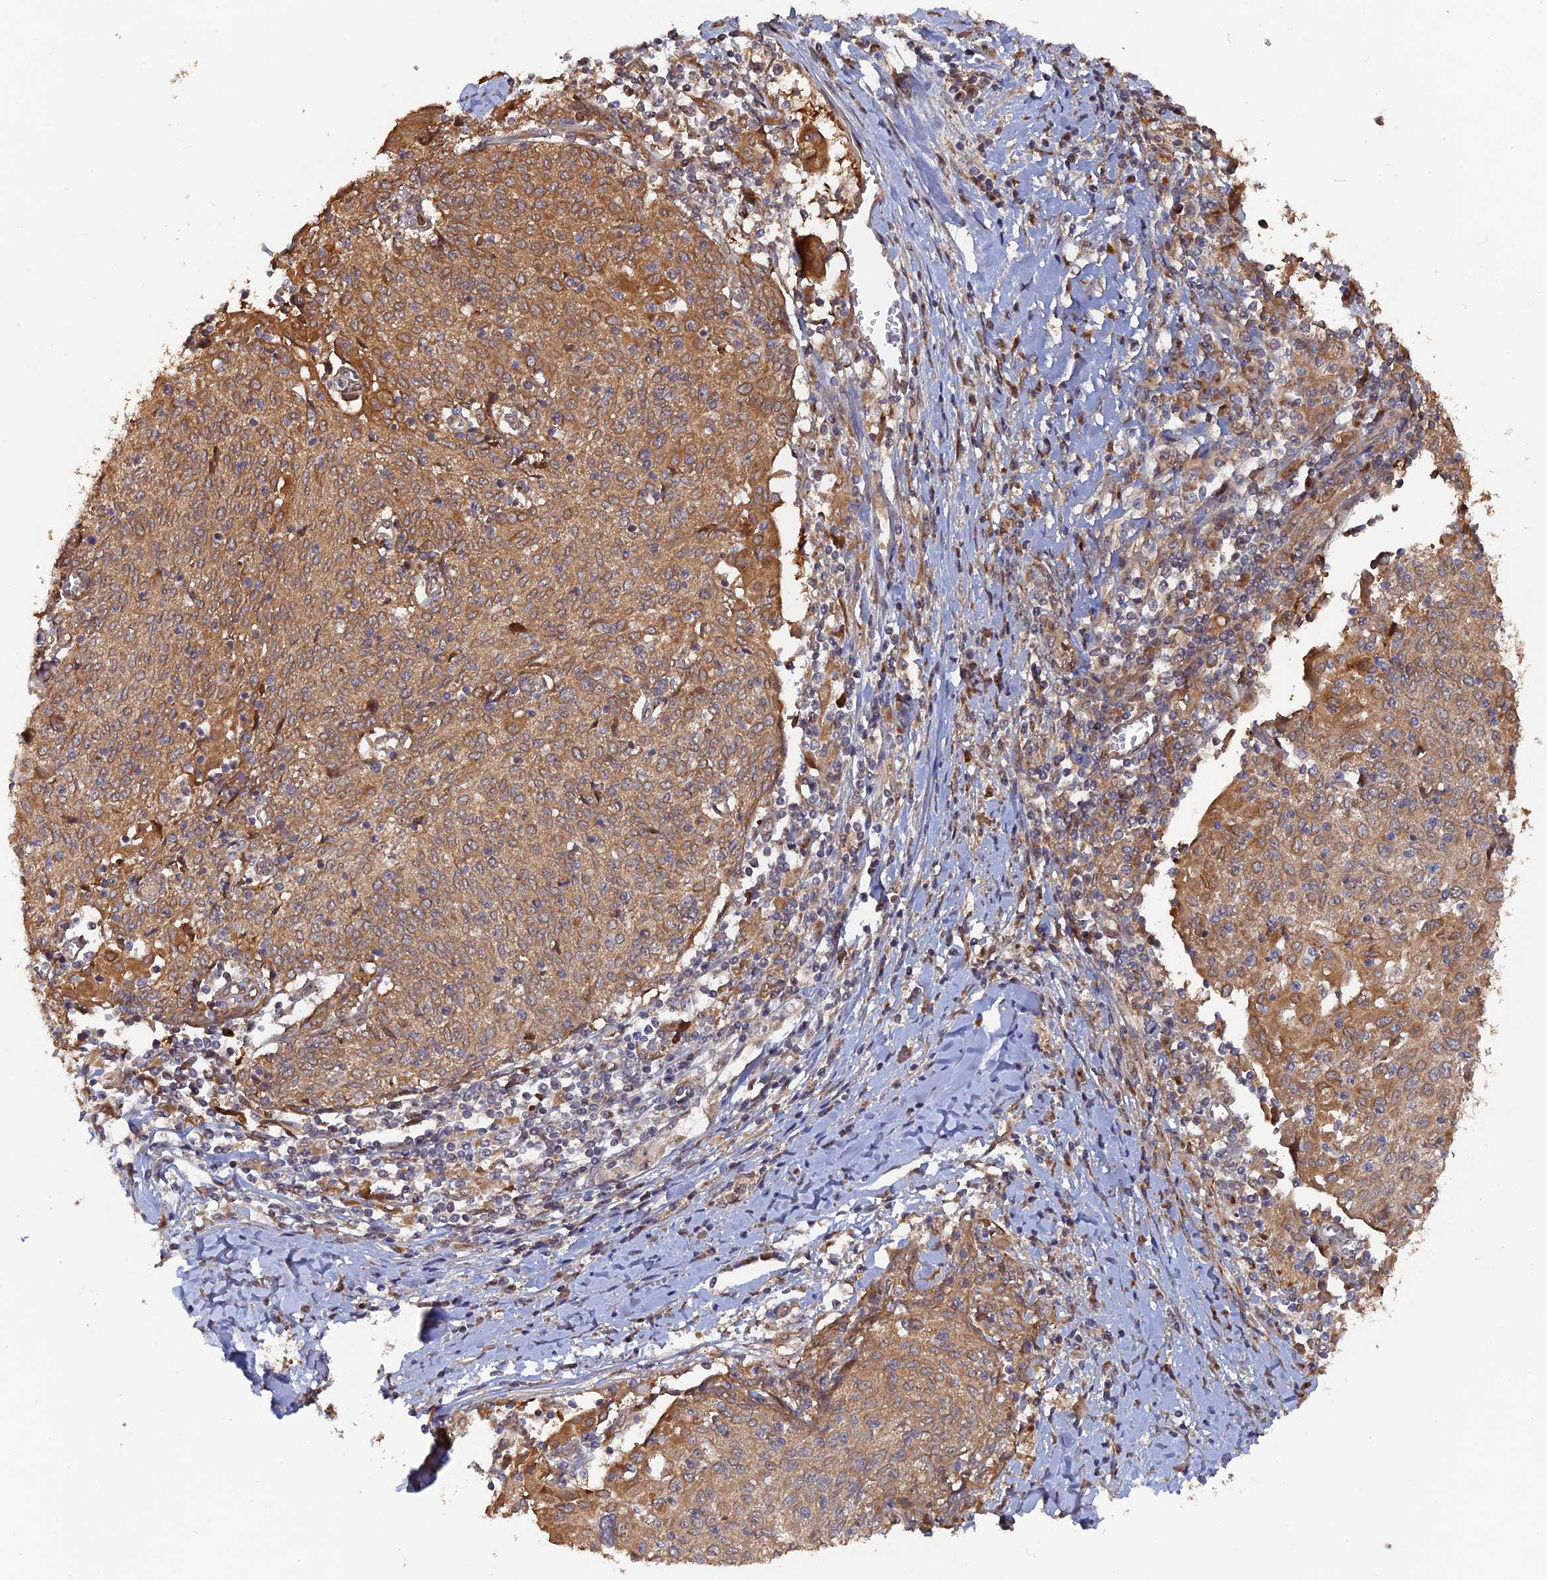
{"staining": {"intensity": "moderate", "quantity": ">75%", "location": "cytoplasmic/membranous"}, "tissue": "cervical cancer", "cell_type": "Tumor cells", "image_type": "cancer", "snomed": [{"axis": "morphology", "description": "Squamous cell carcinoma, NOS"}, {"axis": "topography", "description": "Cervix"}], "caption": "Squamous cell carcinoma (cervical) stained for a protein shows moderate cytoplasmic/membranous positivity in tumor cells. Immunohistochemistry stains the protein in brown and the nuclei are stained blue.", "gene": "VPS37C", "patient": {"sex": "female", "age": 52}}